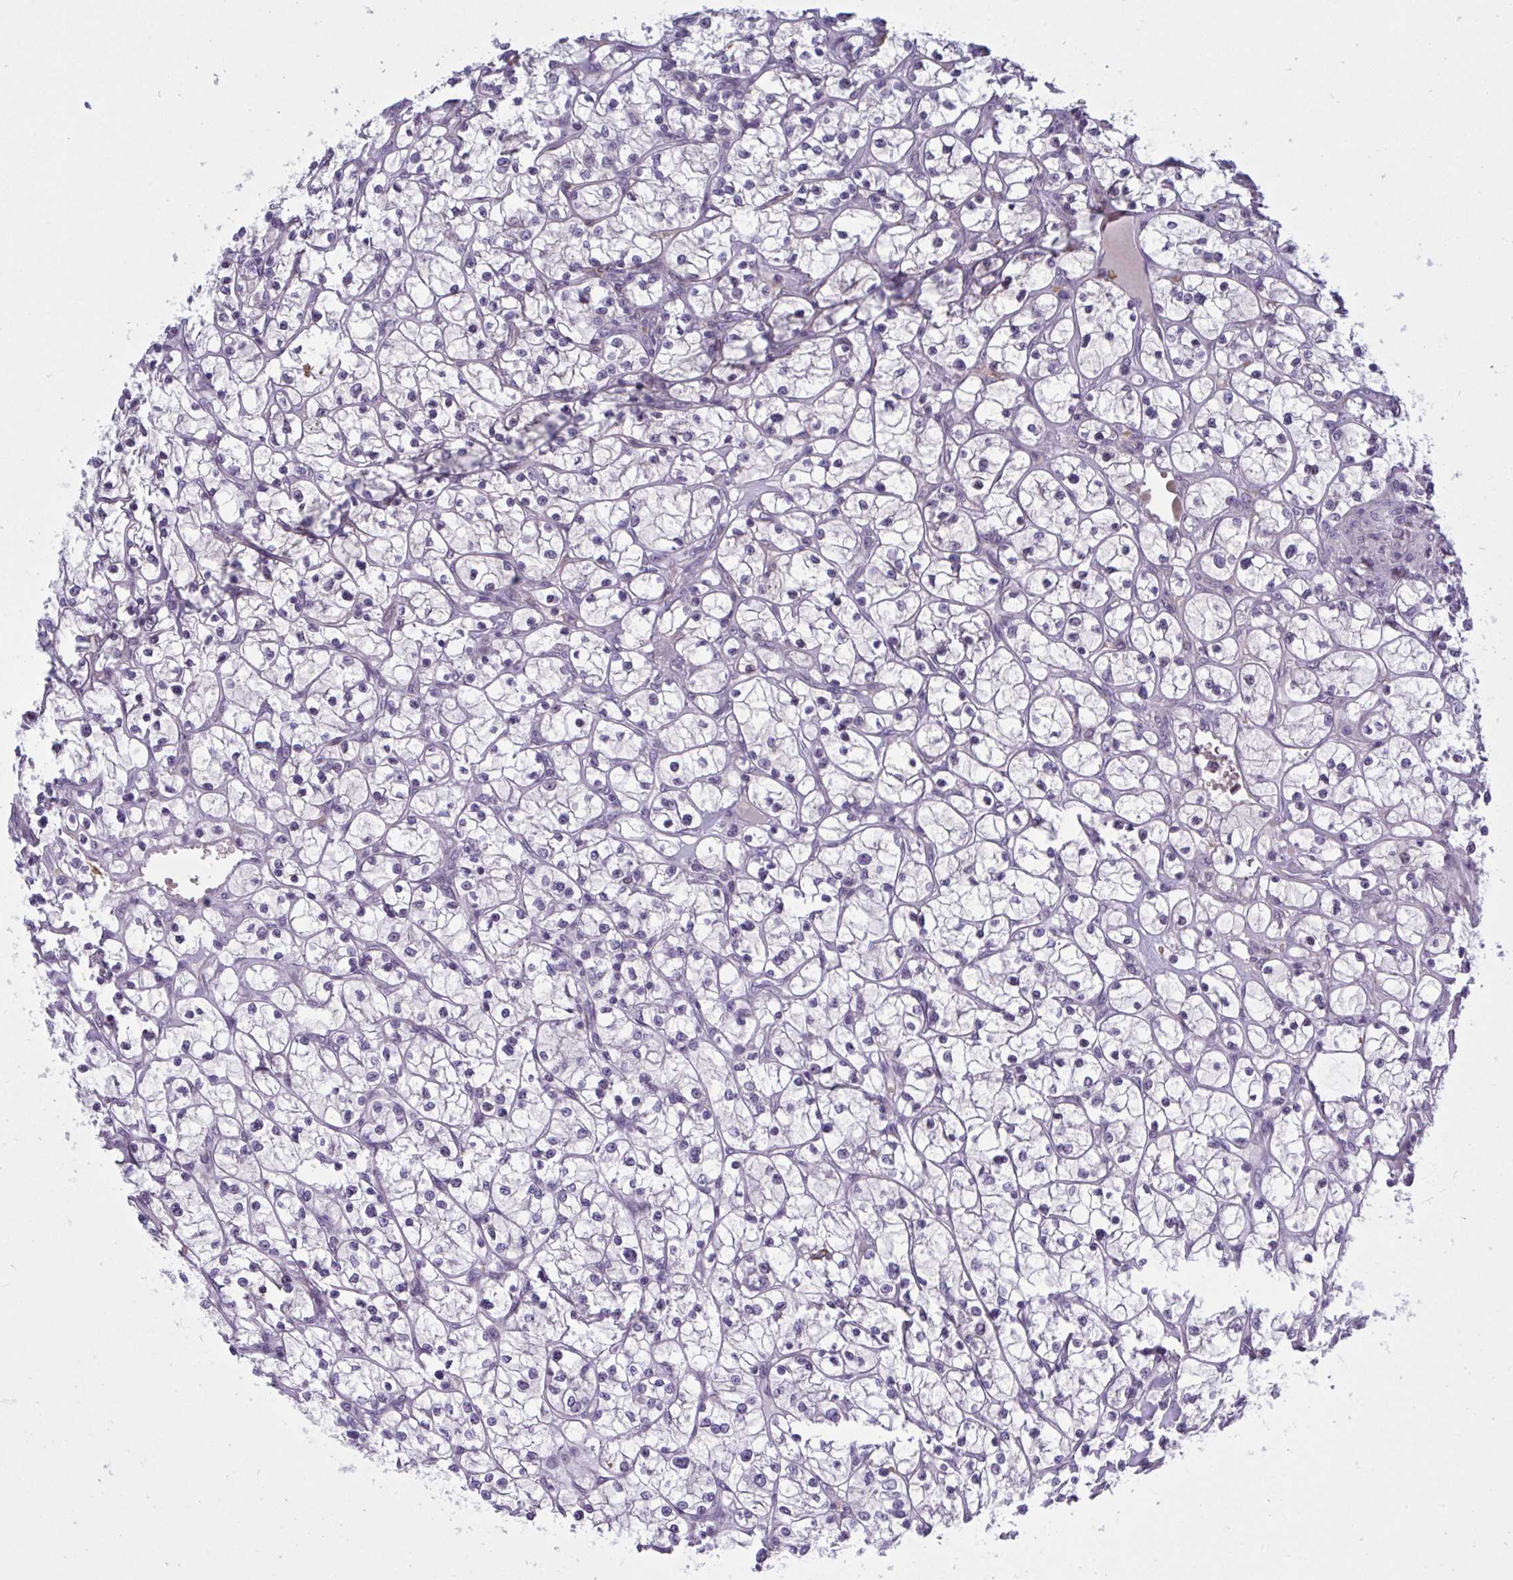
{"staining": {"intensity": "negative", "quantity": "none", "location": "none"}, "tissue": "renal cancer", "cell_type": "Tumor cells", "image_type": "cancer", "snomed": [{"axis": "morphology", "description": "Adenocarcinoma, NOS"}, {"axis": "topography", "description": "Kidney"}], "caption": "Image shows no protein staining in tumor cells of renal cancer (adenocarcinoma) tissue.", "gene": "HSD11B2", "patient": {"sex": "female", "age": 64}}